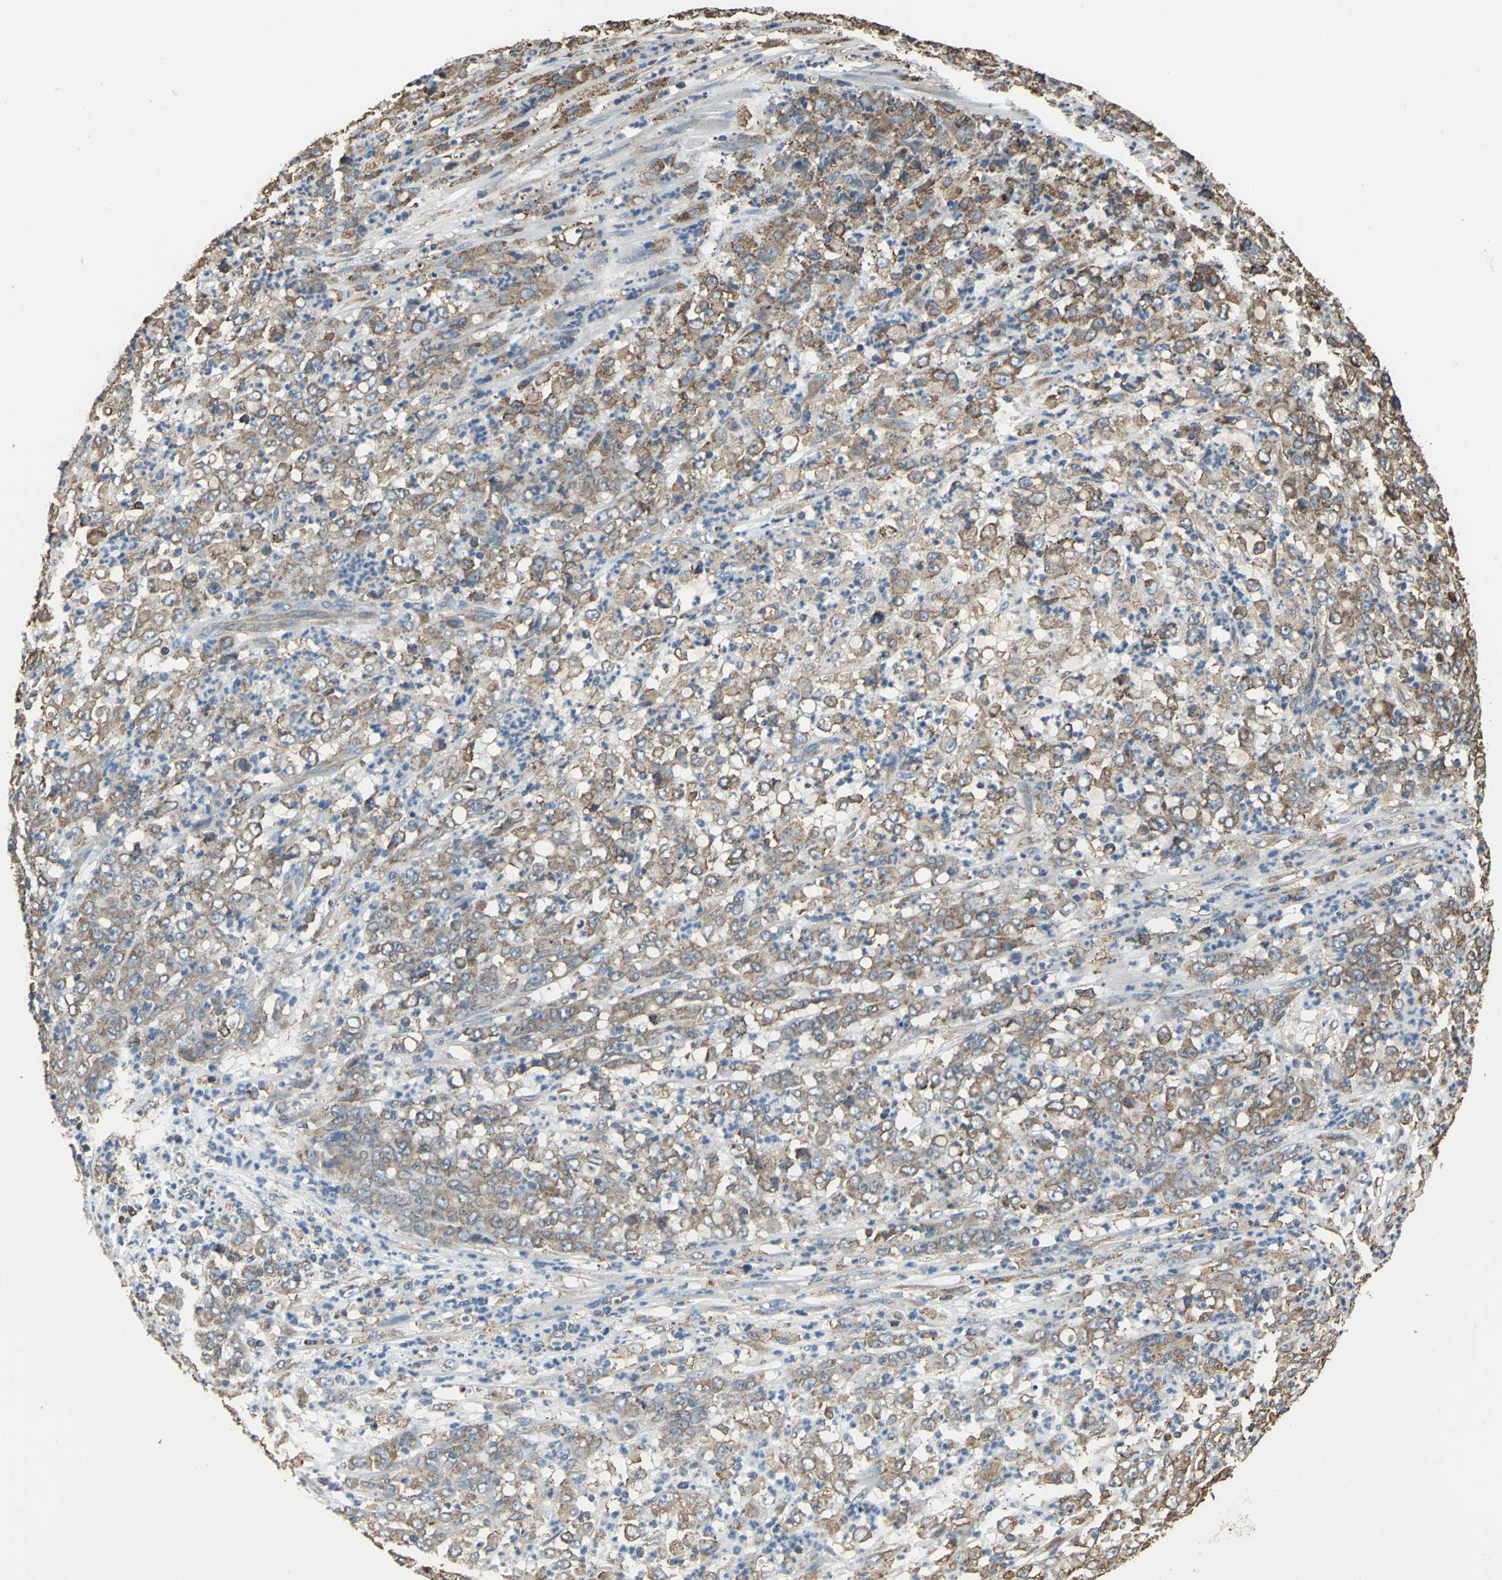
{"staining": {"intensity": "moderate", "quantity": ">75%", "location": "cytoplasmic/membranous"}, "tissue": "stomach cancer", "cell_type": "Tumor cells", "image_type": "cancer", "snomed": [{"axis": "morphology", "description": "Adenocarcinoma, NOS"}, {"axis": "topography", "description": "Stomach, lower"}], "caption": "Tumor cells demonstrate medium levels of moderate cytoplasmic/membranous expression in about >75% of cells in adenocarcinoma (stomach). (Stains: DAB in brown, nuclei in blue, Microscopy: brightfield microscopy at high magnification).", "gene": "GPANK1", "patient": {"sex": "female", "age": 71}}